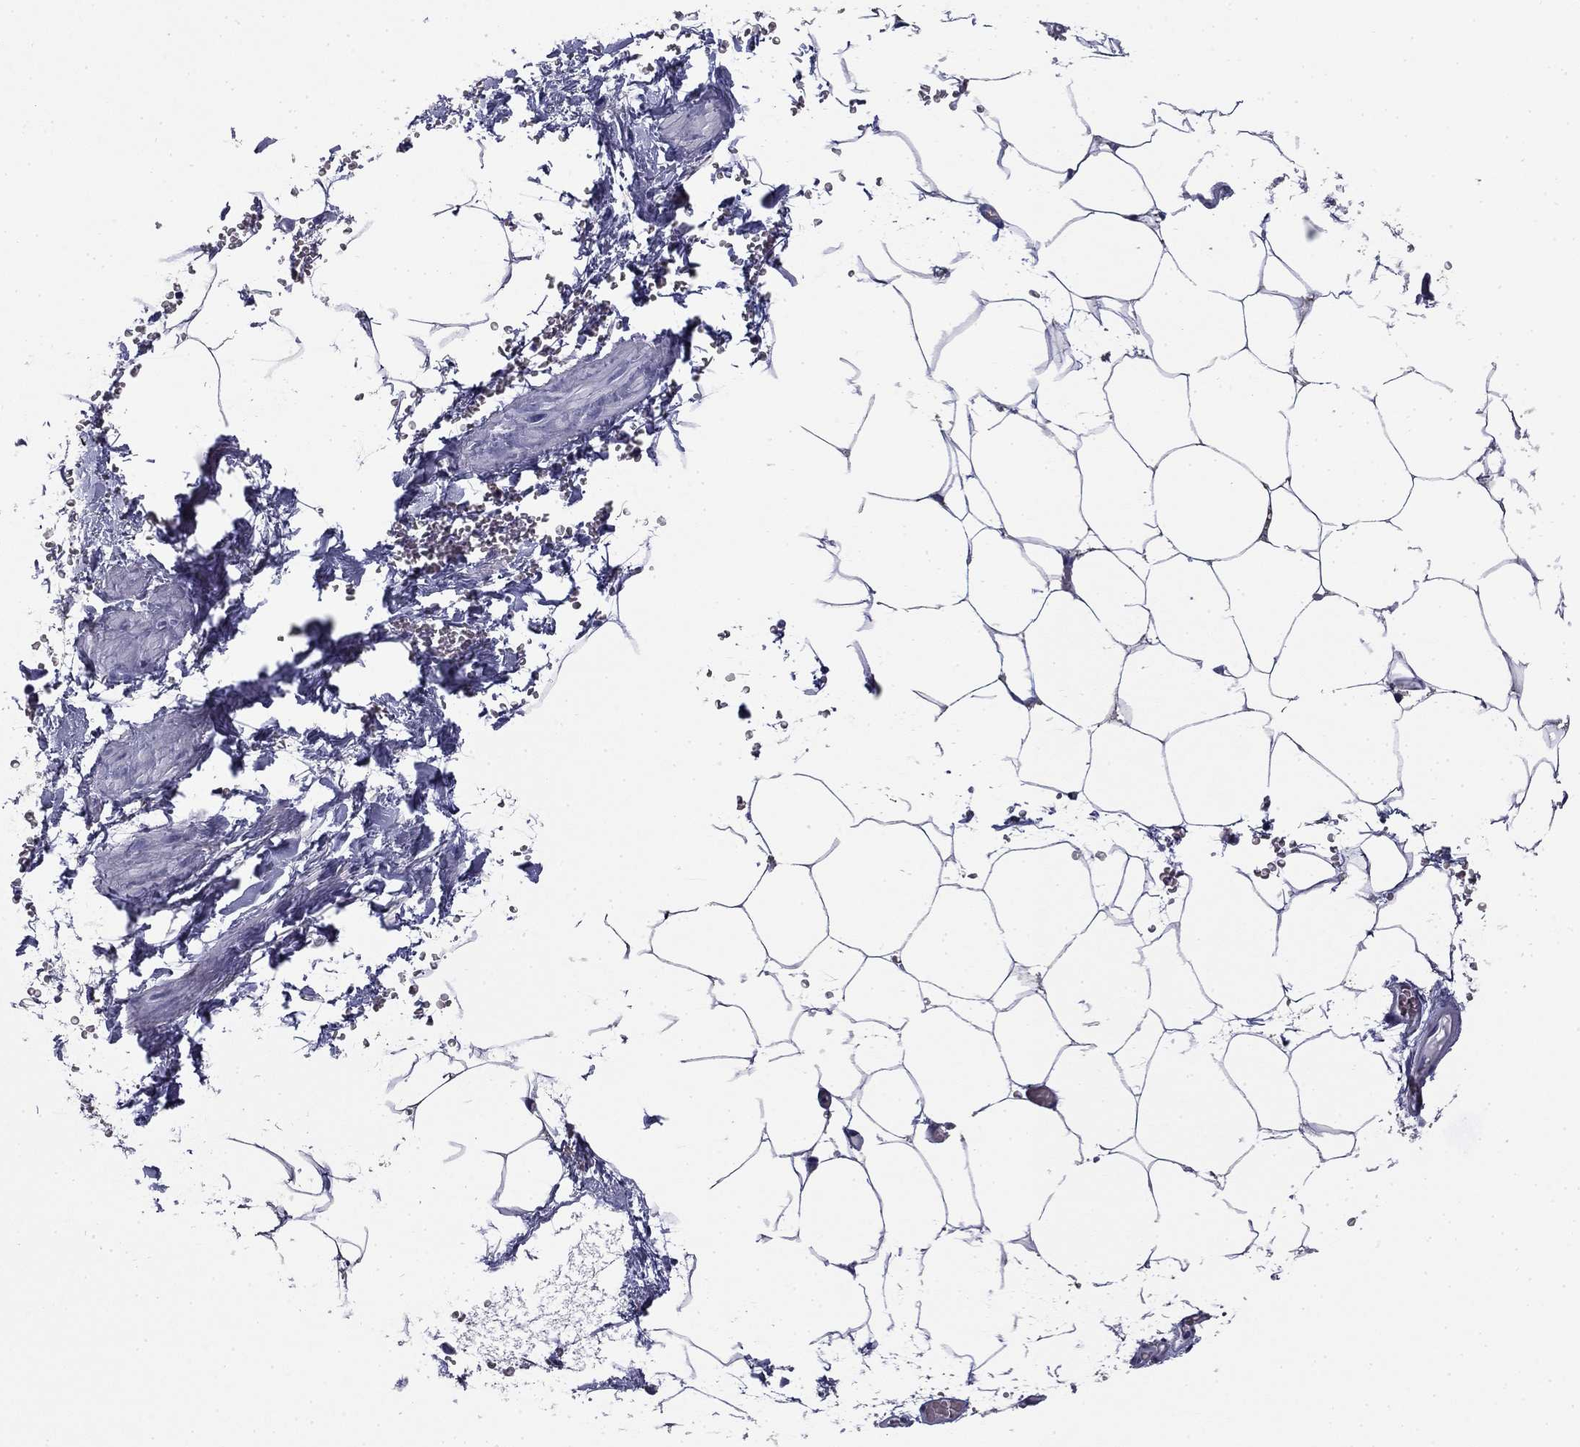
{"staining": {"intensity": "negative", "quantity": "none", "location": "none"}, "tissue": "adipose tissue", "cell_type": "Adipocytes", "image_type": "normal", "snomed": [{"axis": "morphology", "description": "Normal tissue, NOS"}, {"axis": "topography", "description": "Soft tissue"}, {"axis": "topography", "description": "Adipose tissue"}, {"axis": "topography", "description": "Vascular tissue"}, {"axis": "topography", "description": "Peripheral nerve tissue"}], "caption": "The immunohistochemistry micrograph has no significant expression in adipocytes of adipose tissue. Brightfield microscopy of IHC stained with DAB (brown) and hematoxylin (blue), captured at high magnification.", "gene": "BCL2L14", "patient": {"sex": "male", "age": 68}}